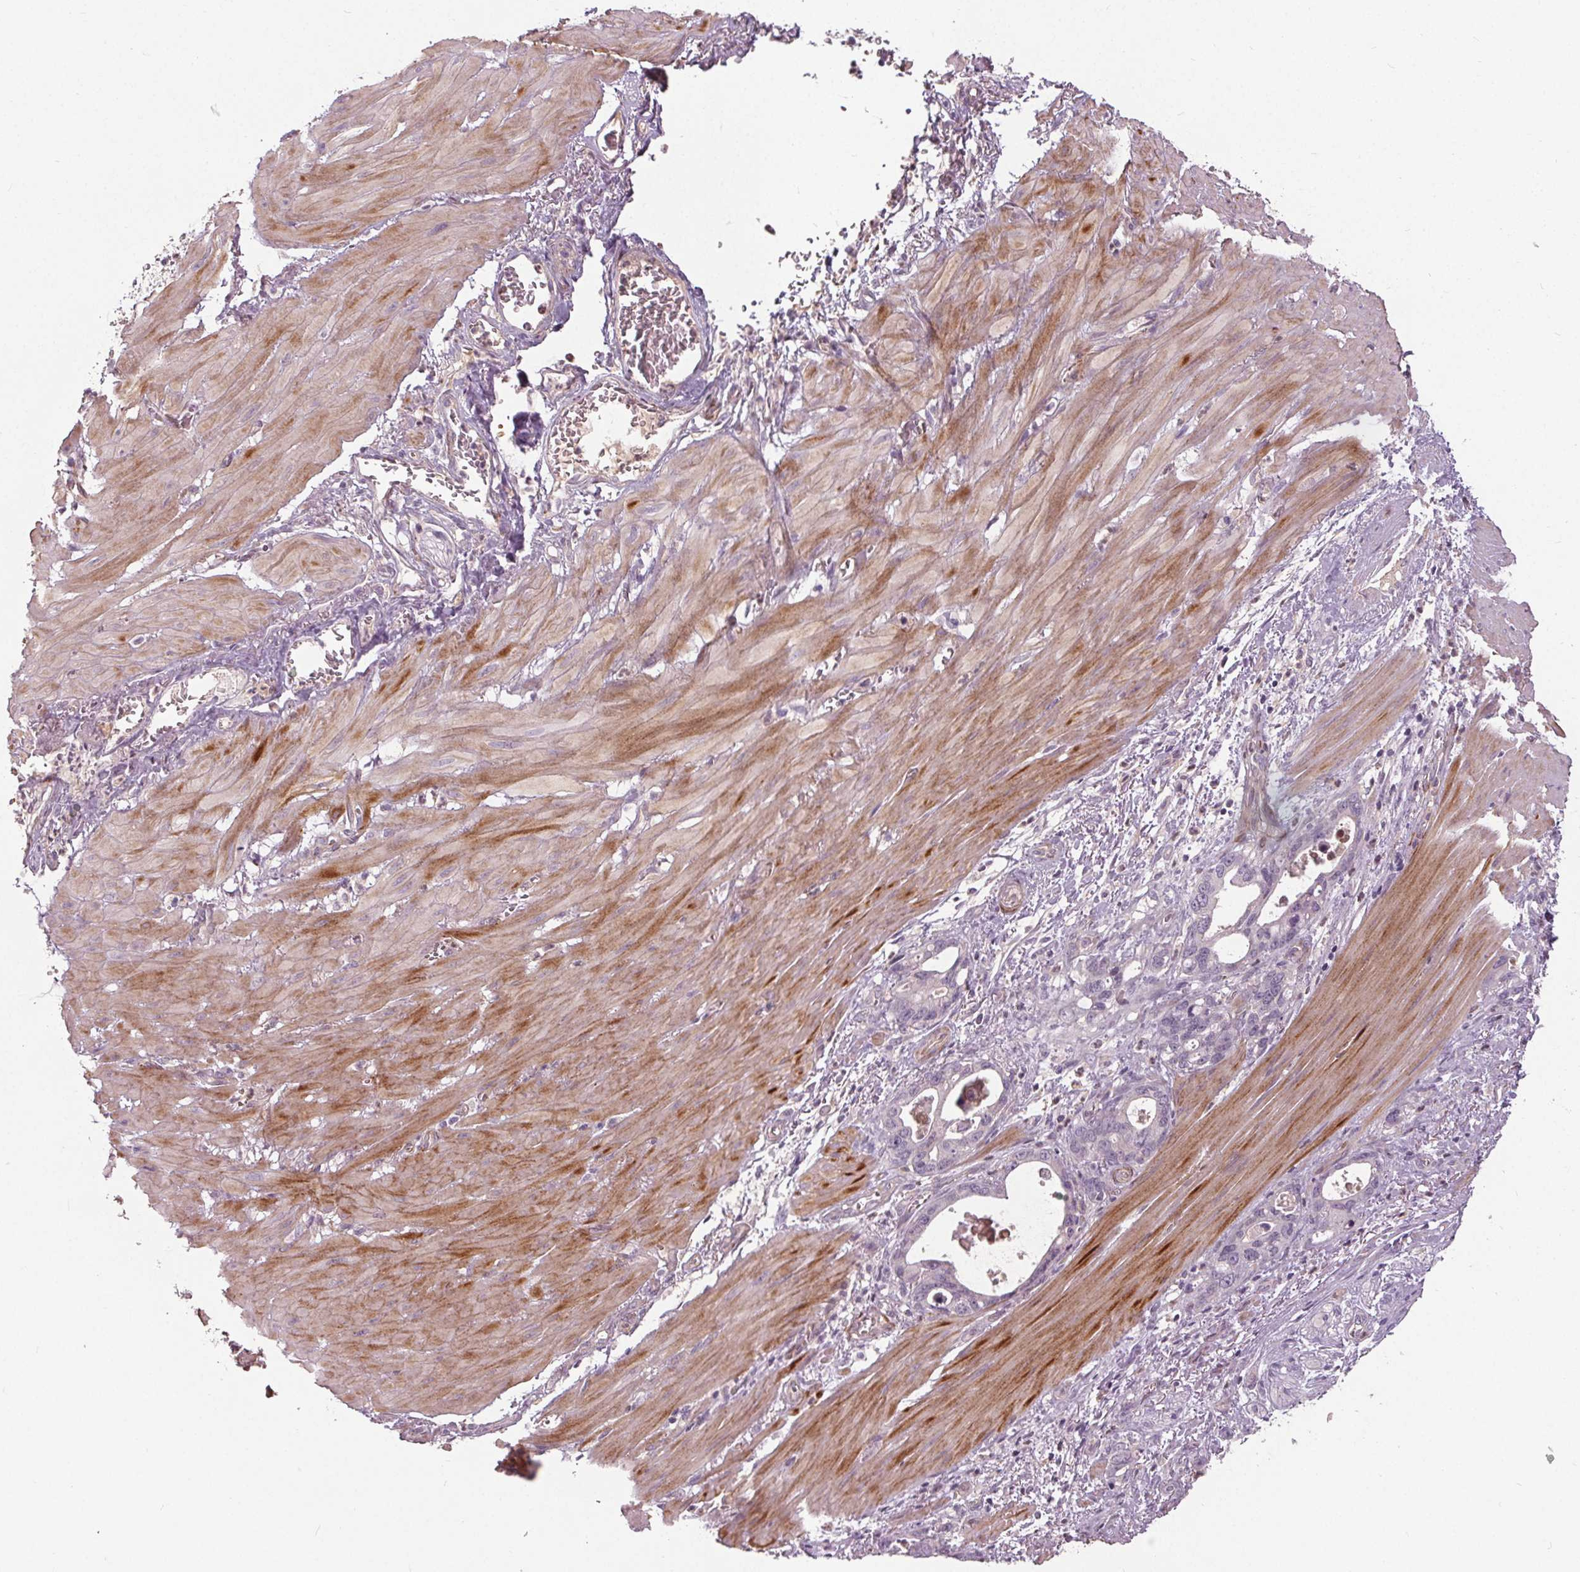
{"staining": {"intensity": "negative", "quantity": "none", "location": "none"}, "tissue": "stomach cancer", "cell_type": "Tumor cells", "image_type": "cancer", "snomed": [{"axis": "morphology", "description": "Normal tissue, NOS"}, {"axis": "morphology", "description": "Adenocarcinoma, NOS"}, {"axis": "topography", "description": "Esophagus"}, {"axis": "topography", "description": "Stomach, upper"}], "caption": "Stomach adenocarcinoma stained for a protein using immunohistochemistry (IHC) displays no expression tumor cells.", "gene": "PDGFD", "patient": {"sex": "male", "age": 74}}